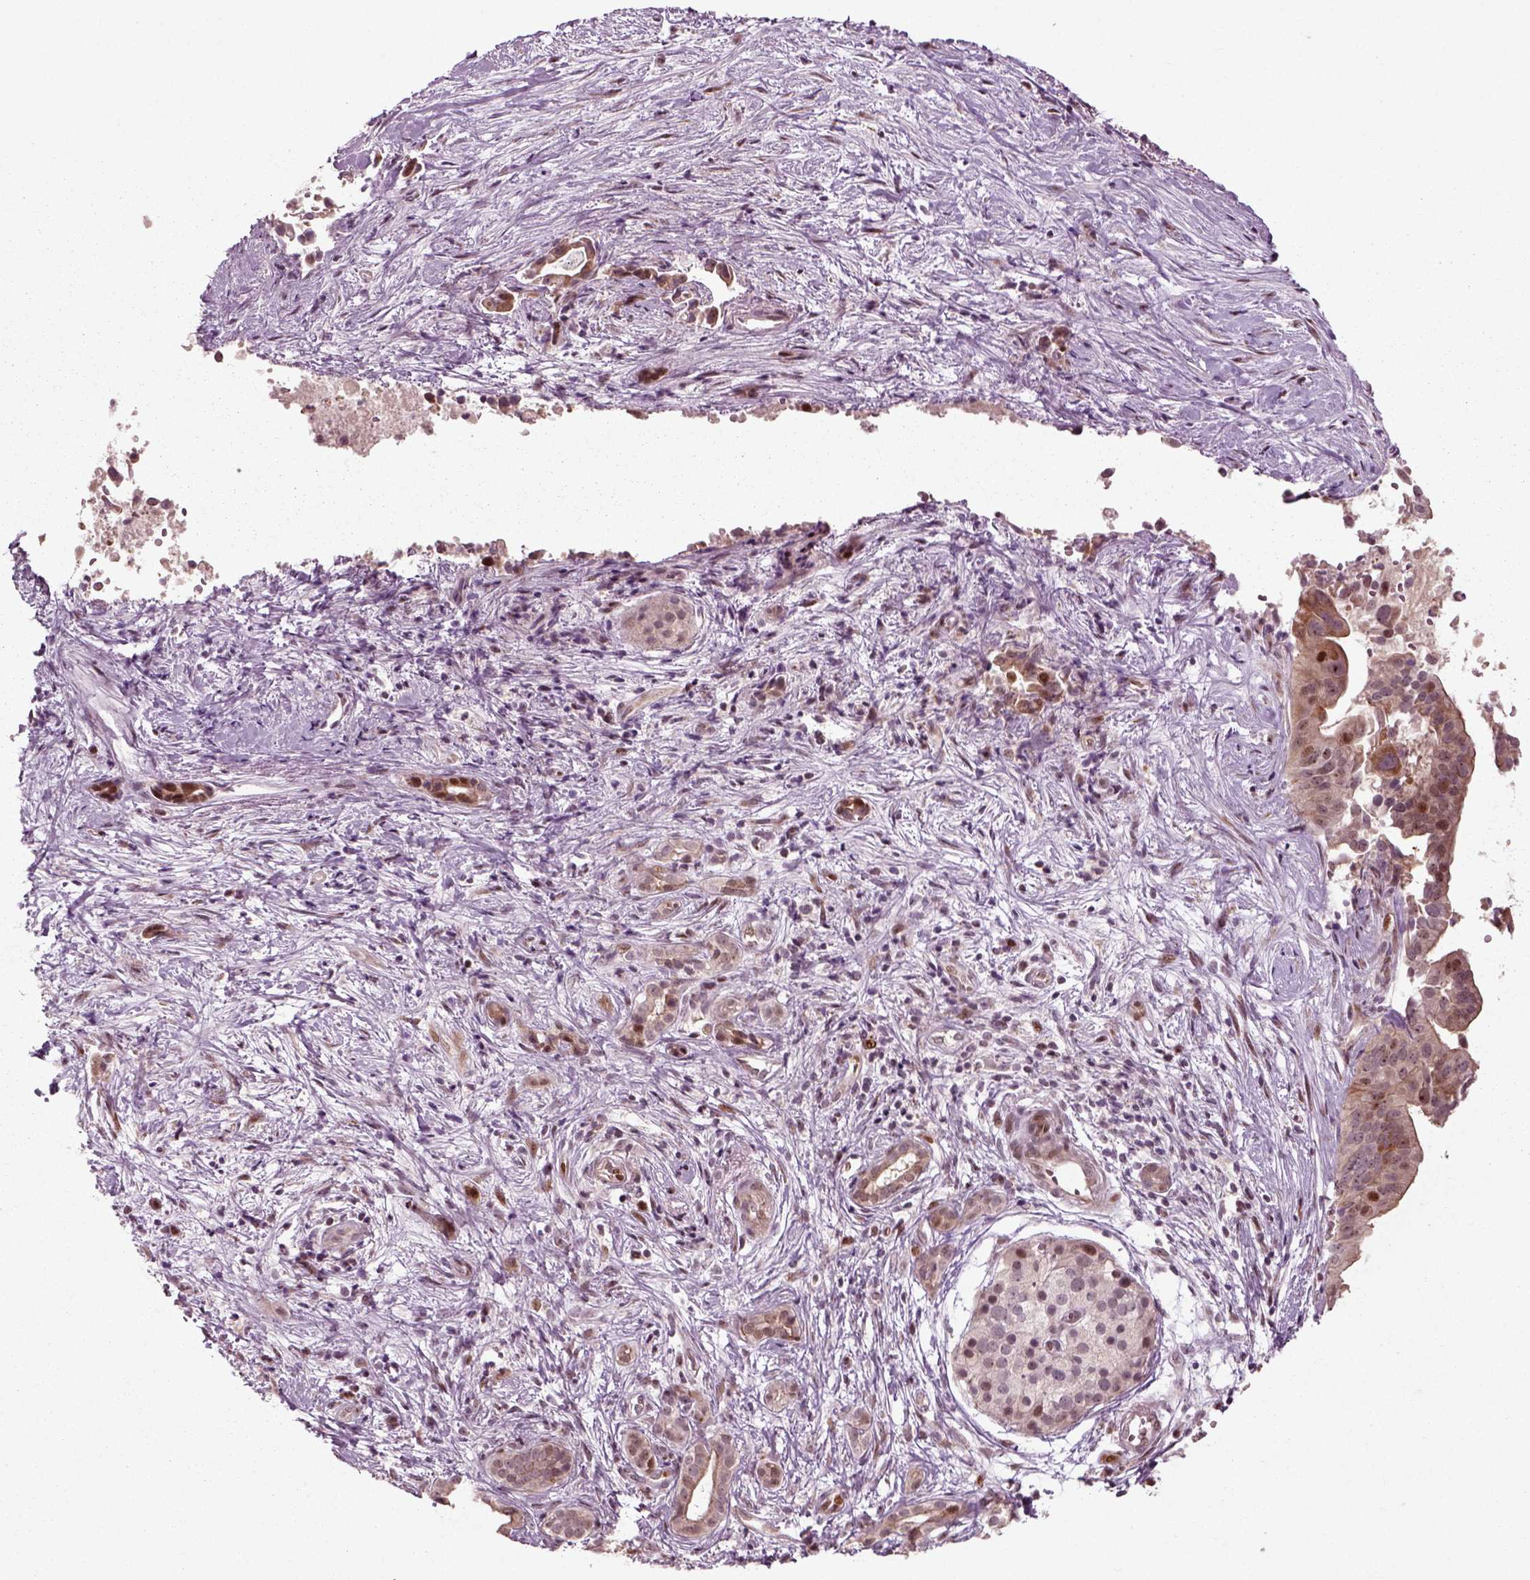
{"staining": {"intensity": "strong", "quantity": "<25%", "location": "nuclear"}, "tissue": "pancreatic cancer", "cell_type": "Tumor cells", "image_type": "cancer", "snomed": [{"axis": "morphology", "description": "Adenocarcinoma, NOS"}, {"axis": "topography", "description": "Pancreas"}], "caption": "Immunohistochemistry (DAB (3,3'-diaminobenzidine)) staining of human adenocarcinoma (pancreatic) exhibits strong nuclear protein positivity in about <25% of tumor cells.", "gene": "CDC14A", "patient": {"sex": "male", "age": 61}}